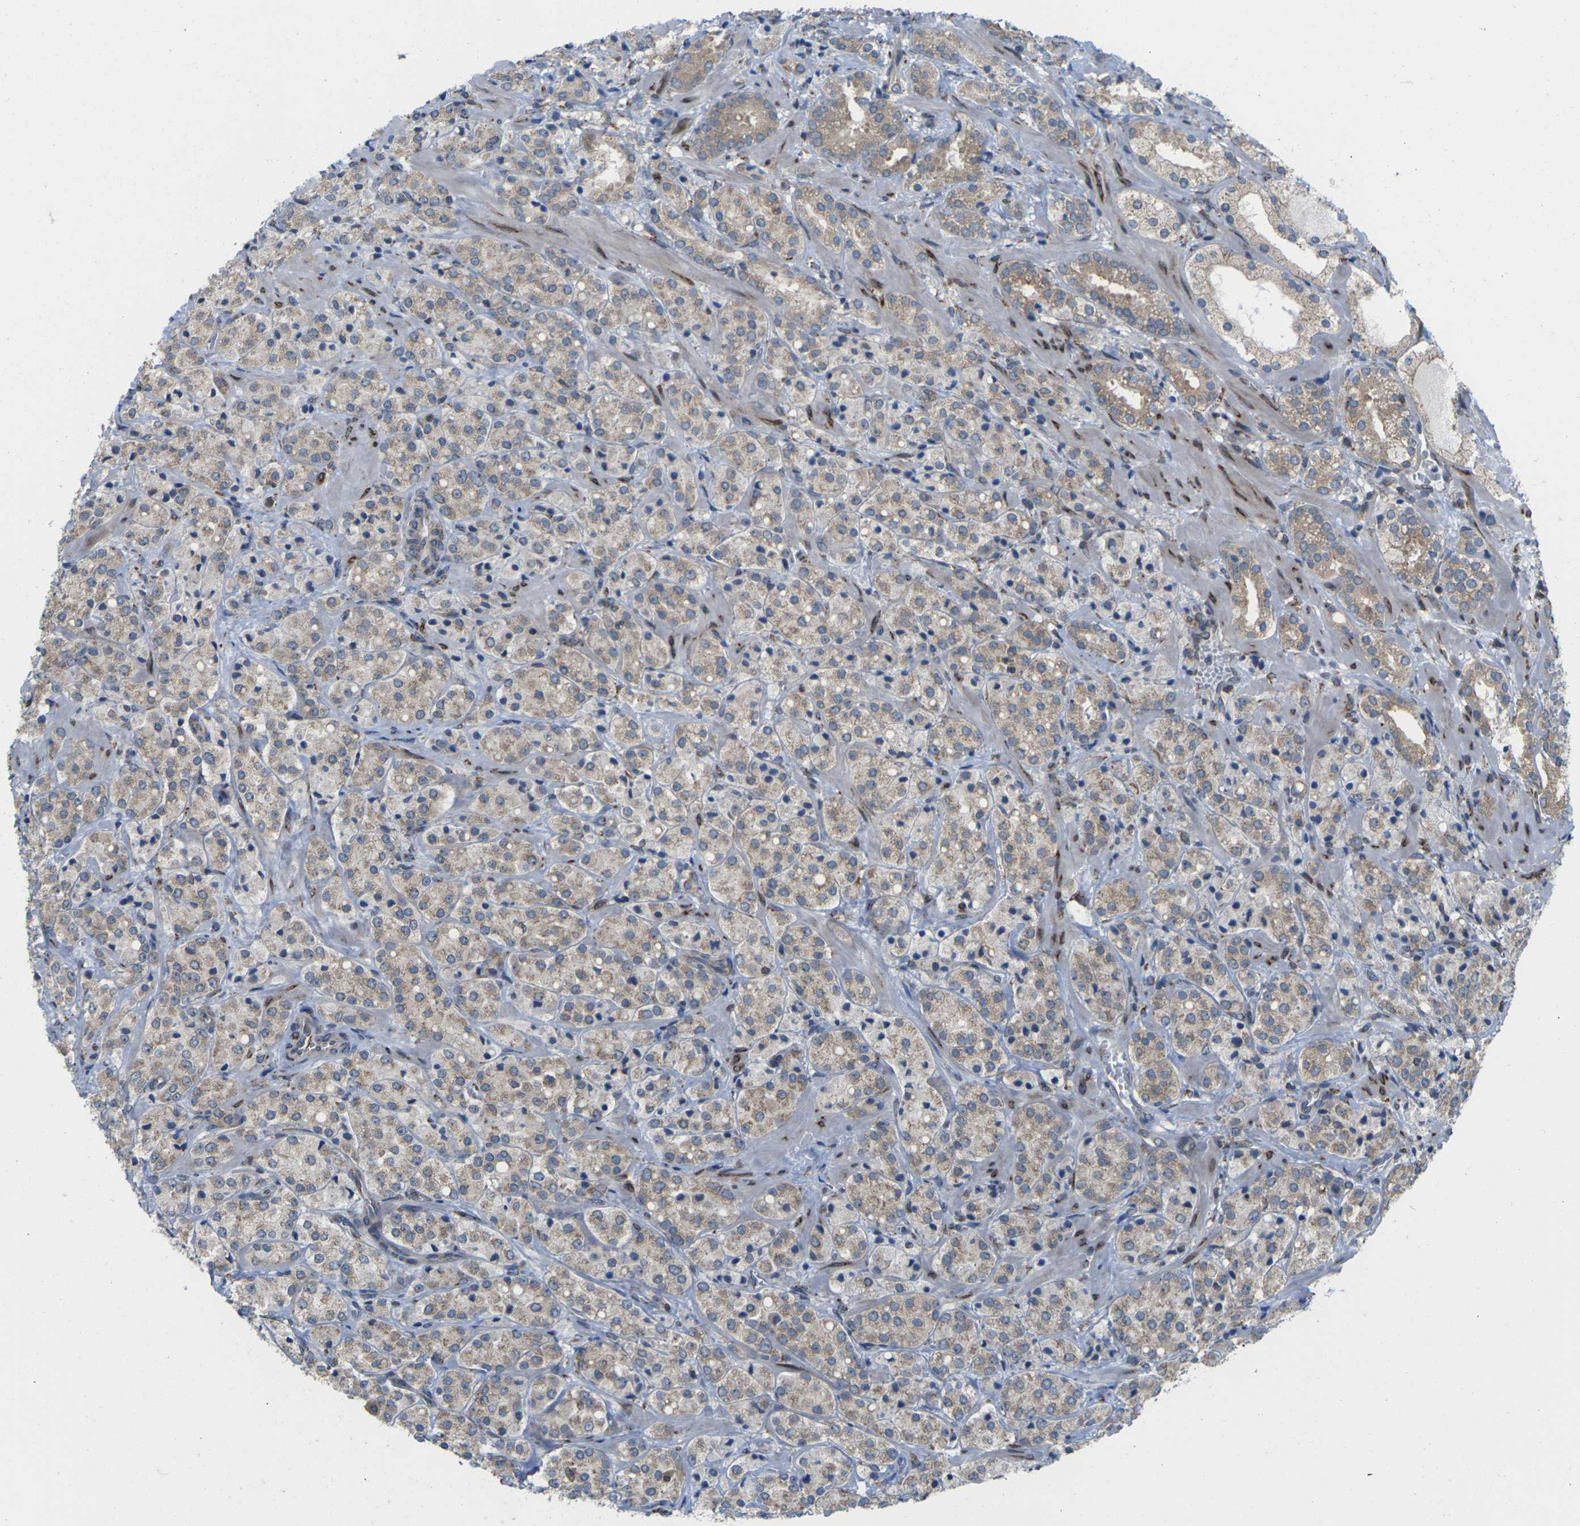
{"staining": {"intensity": "weak", "quantity": ">75%", "location": "cytoplasmic/membranous"}, "tissue": "prostate cancer", "cell_type": "Tumor cells", "image_type": "cancer", "snomed": [{"axis": "morphology", "description": "Adenocarcinoma, High grade"}, {"axis": "topography", "description": "Prostate"}], "caption": "High-grade adenocarcinoma (prostate) stained for a protein reveals weak cytoplasmic/membranous positivity in tumor cells.", "gene": "PDZK1IP1", "patient": {"sex": "male", "age": 64}}